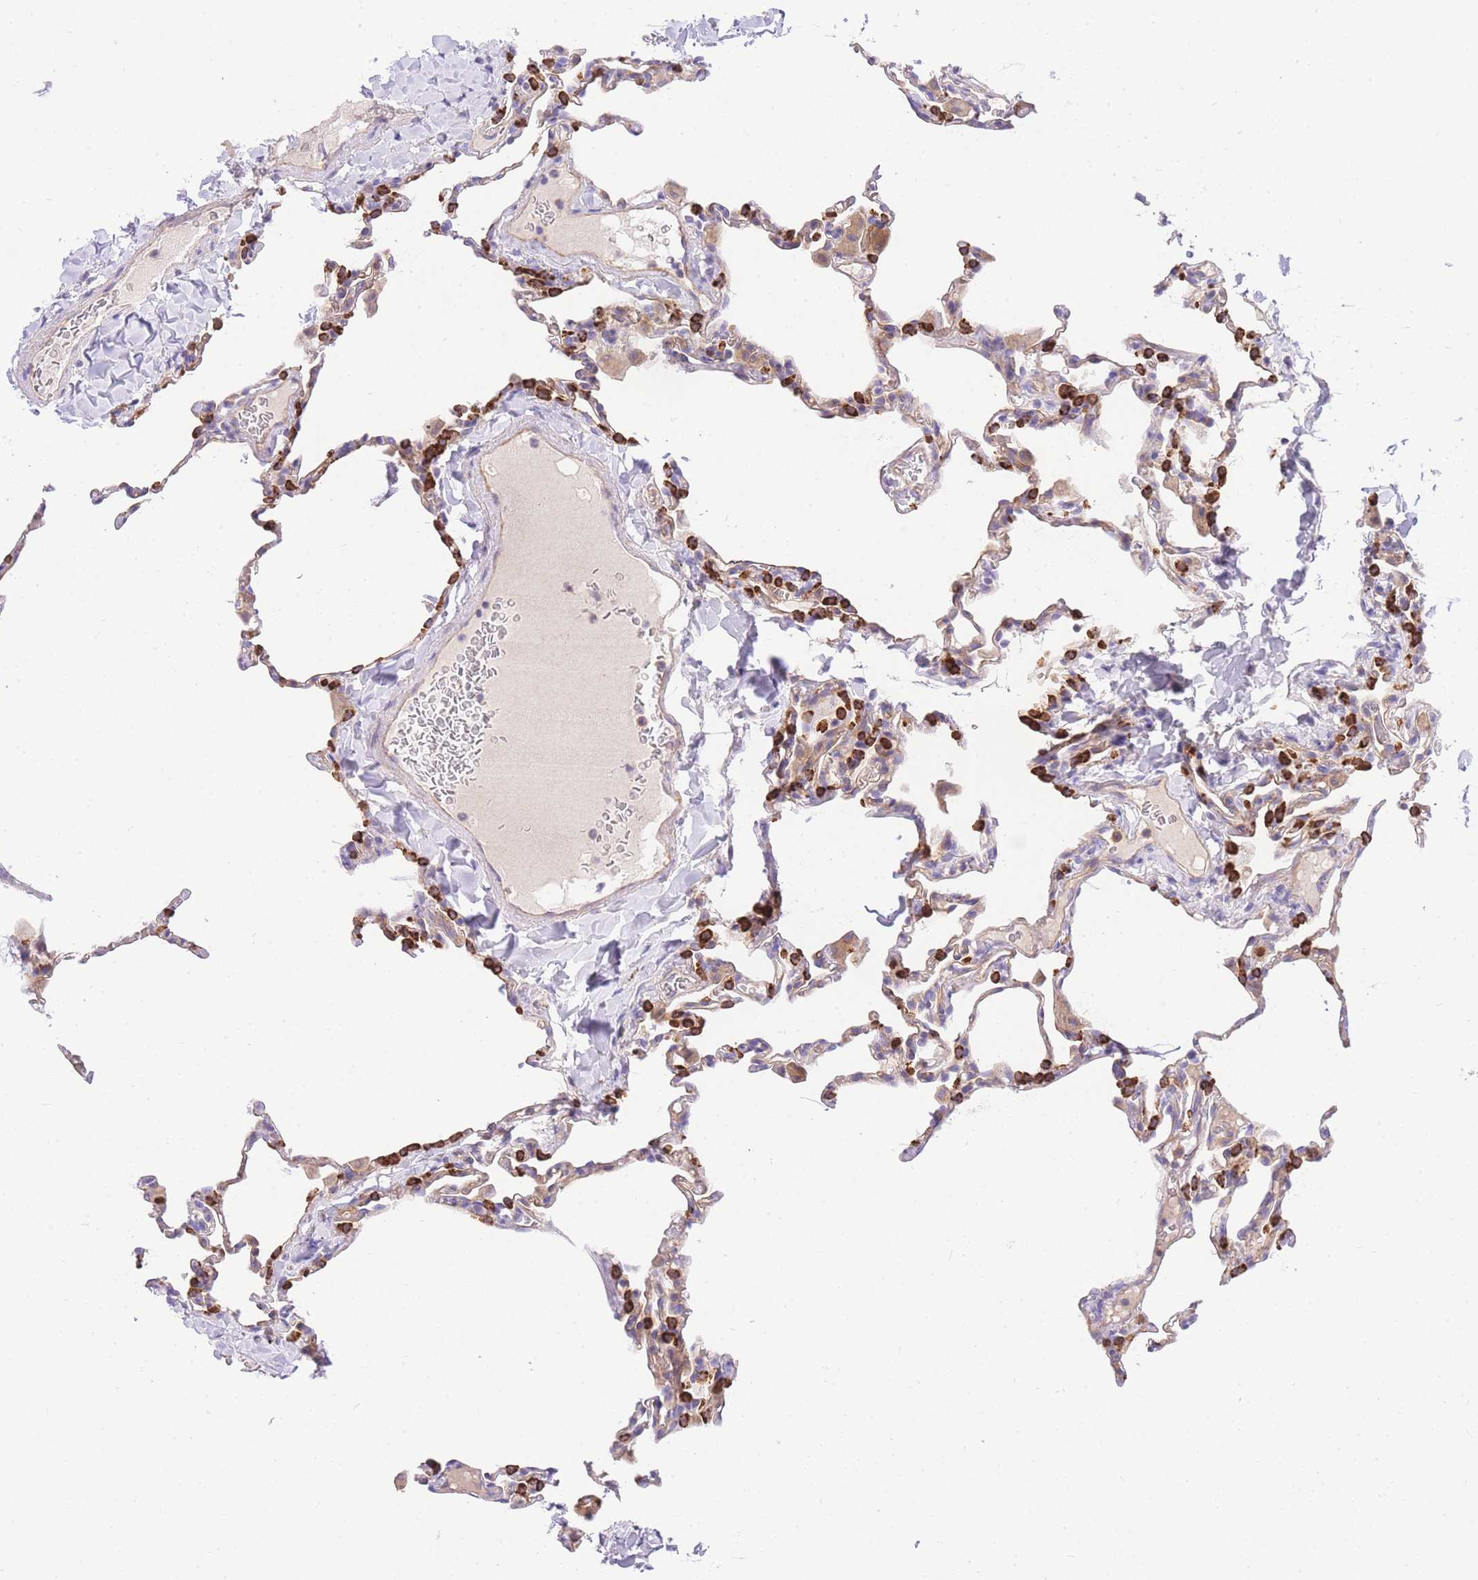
{"staining": {"intensity": "strong", "quantity": "25%-75%", "location": "cytoplasmic/membranous"}, "tissue": "lung", "cell_type": "Alveolar cells", "image_type": "normal", "snomed": [{"axis": "morphology", "description": "Normal tissue, NOS"}, {"axis": "topography", "description": "Lung"}], "caption": "Protein staining demonstrates strong cytoplasmic/membranous positivity in about 25%-75% of alveolar cells in unremarkable lung. The protein is shown in brown color, while the nuclei are stained blue.", "gene": "INSYN2B", "patient": {"sex": "male", "age": 20}}